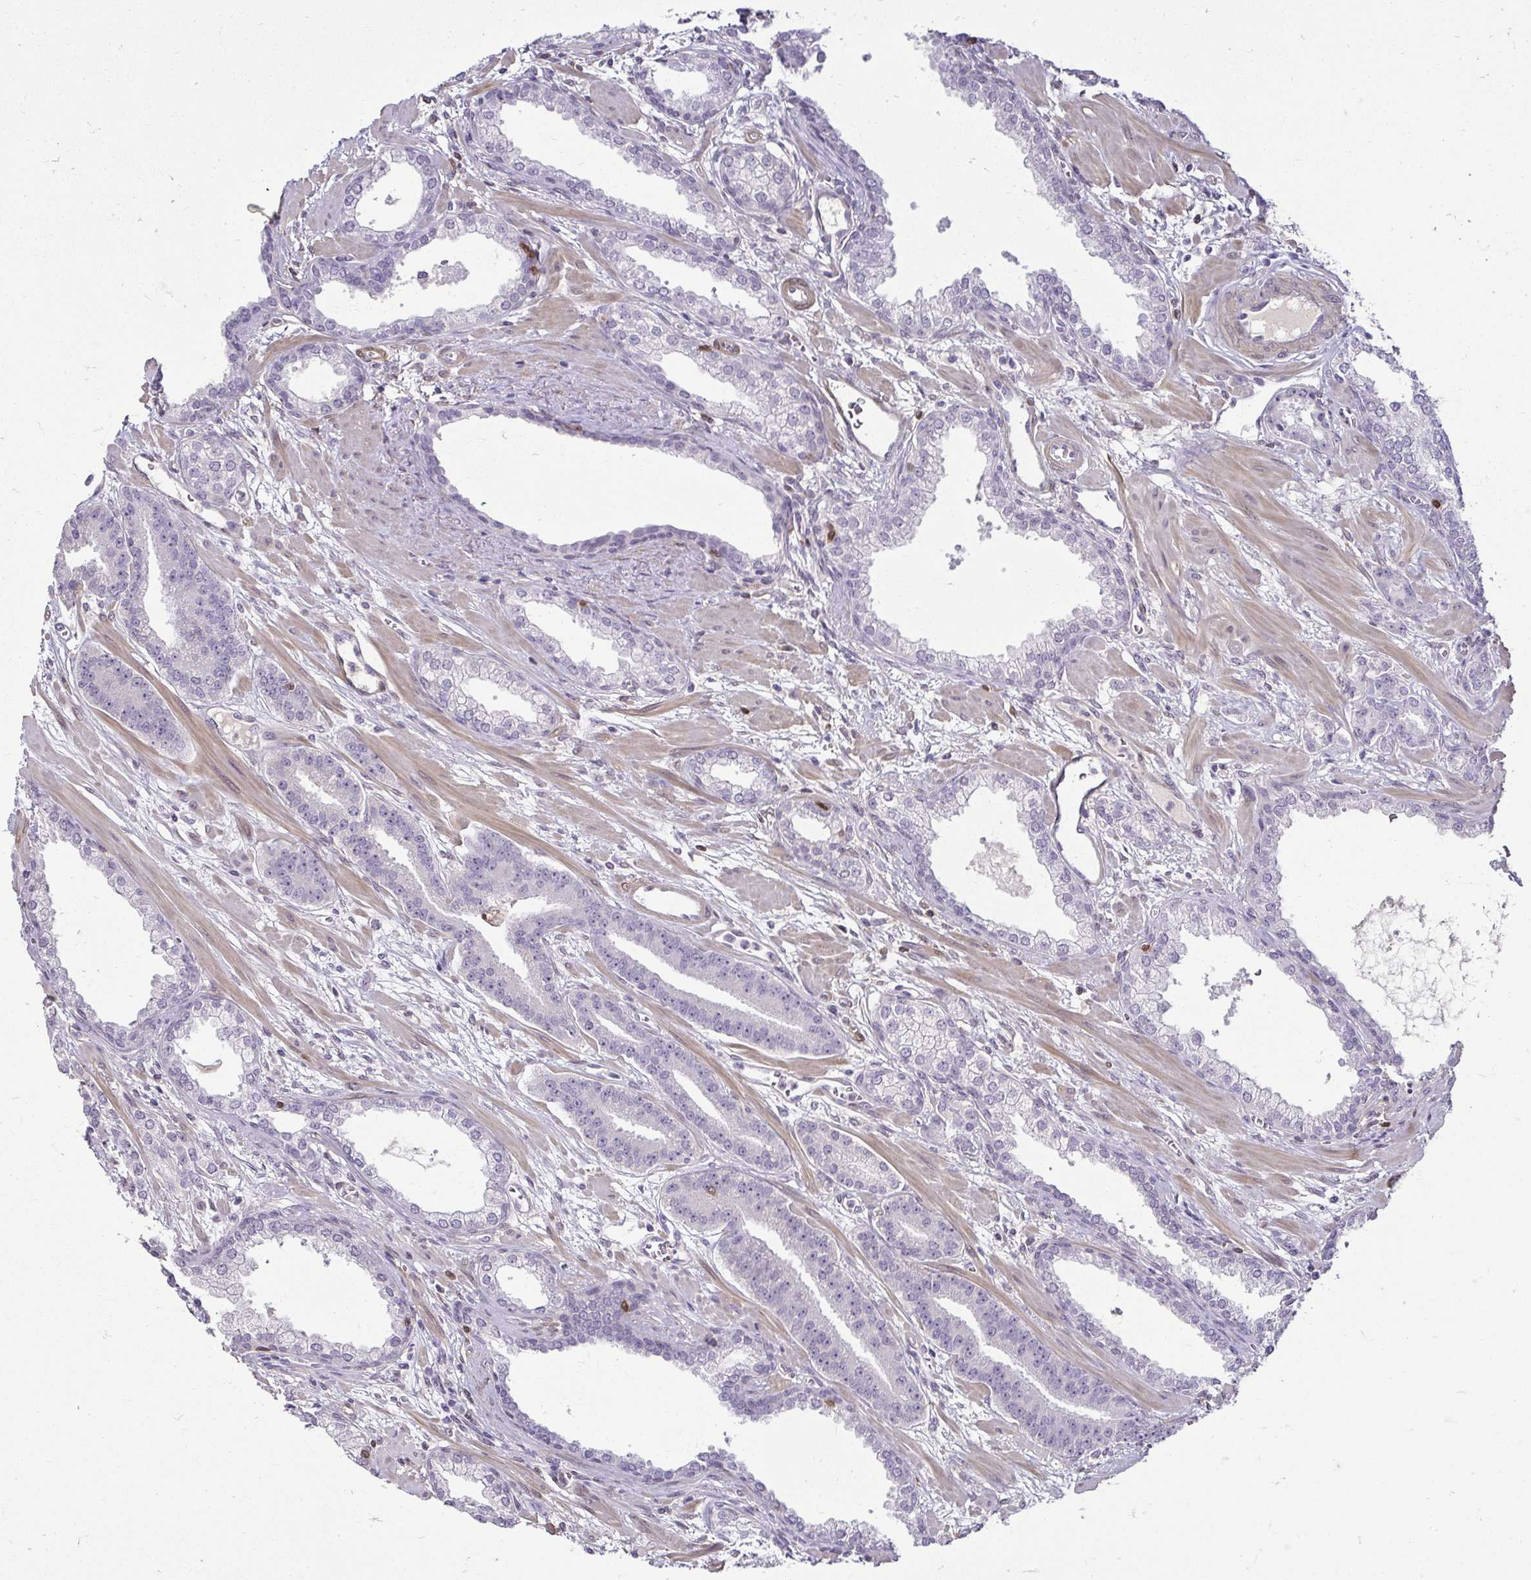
{"staining": {"intensity": "negative", "quantity": "none", "location": "none"}, "tissue": "prostate cancer", "cell_type": "Tumor cells", "image_type": "cancer", "snomed": [{"axis": "morphology", "description": "Adenocarcinoma, High grade"}, {"axis": "topography", "description": "Prostate"}], "caption": "Histopathology image shows no significant protein staining in tumor cells of prostate adenocarcinoma (high-grade).", "gene": "HOPX", "patient": {"sex": "male", "age": 60}}